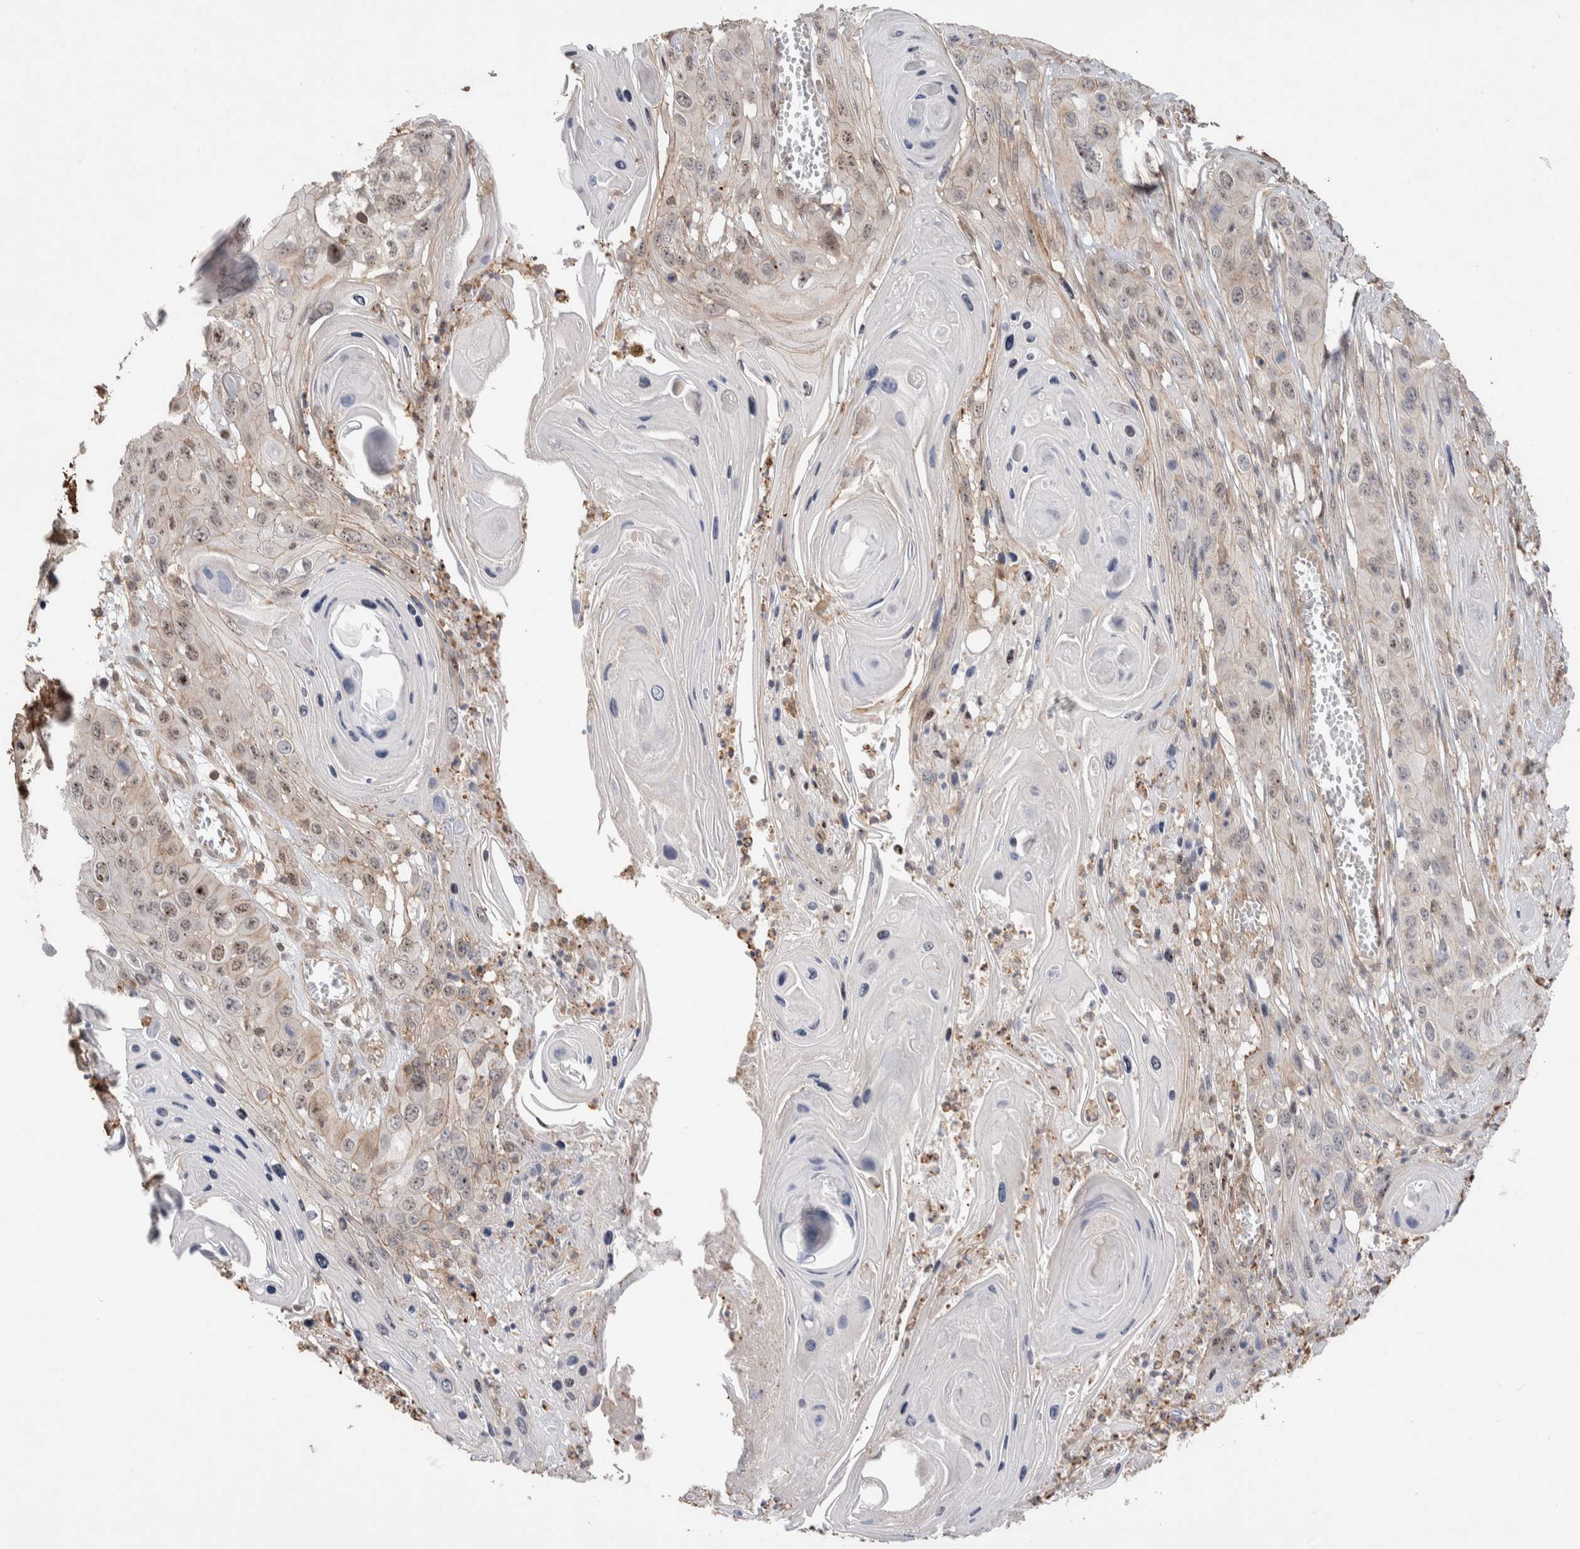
{"staining": {"intensity": "weak", "quantity": "25%-75%", "location": "cytoplasmic/membranous,nuclear"}, "tissue": "skin cancer", "cell_type": "Tumor cells", "image_type": "cancer", "snomed": [{"axis": "morphology", "description": "Squamous cell carcinoma, NOS"}, {"axis": "topography", "description": "Skin"}], "caption": "Human skin squamous cell carcinoma stained with a brown dye reveals weak cytoplasmic/membranous and nuclear positive expression in about 25%-75% of tumor cells.", "gene": "ZNF704", "patient": {"sex": "male", "age": 55}}